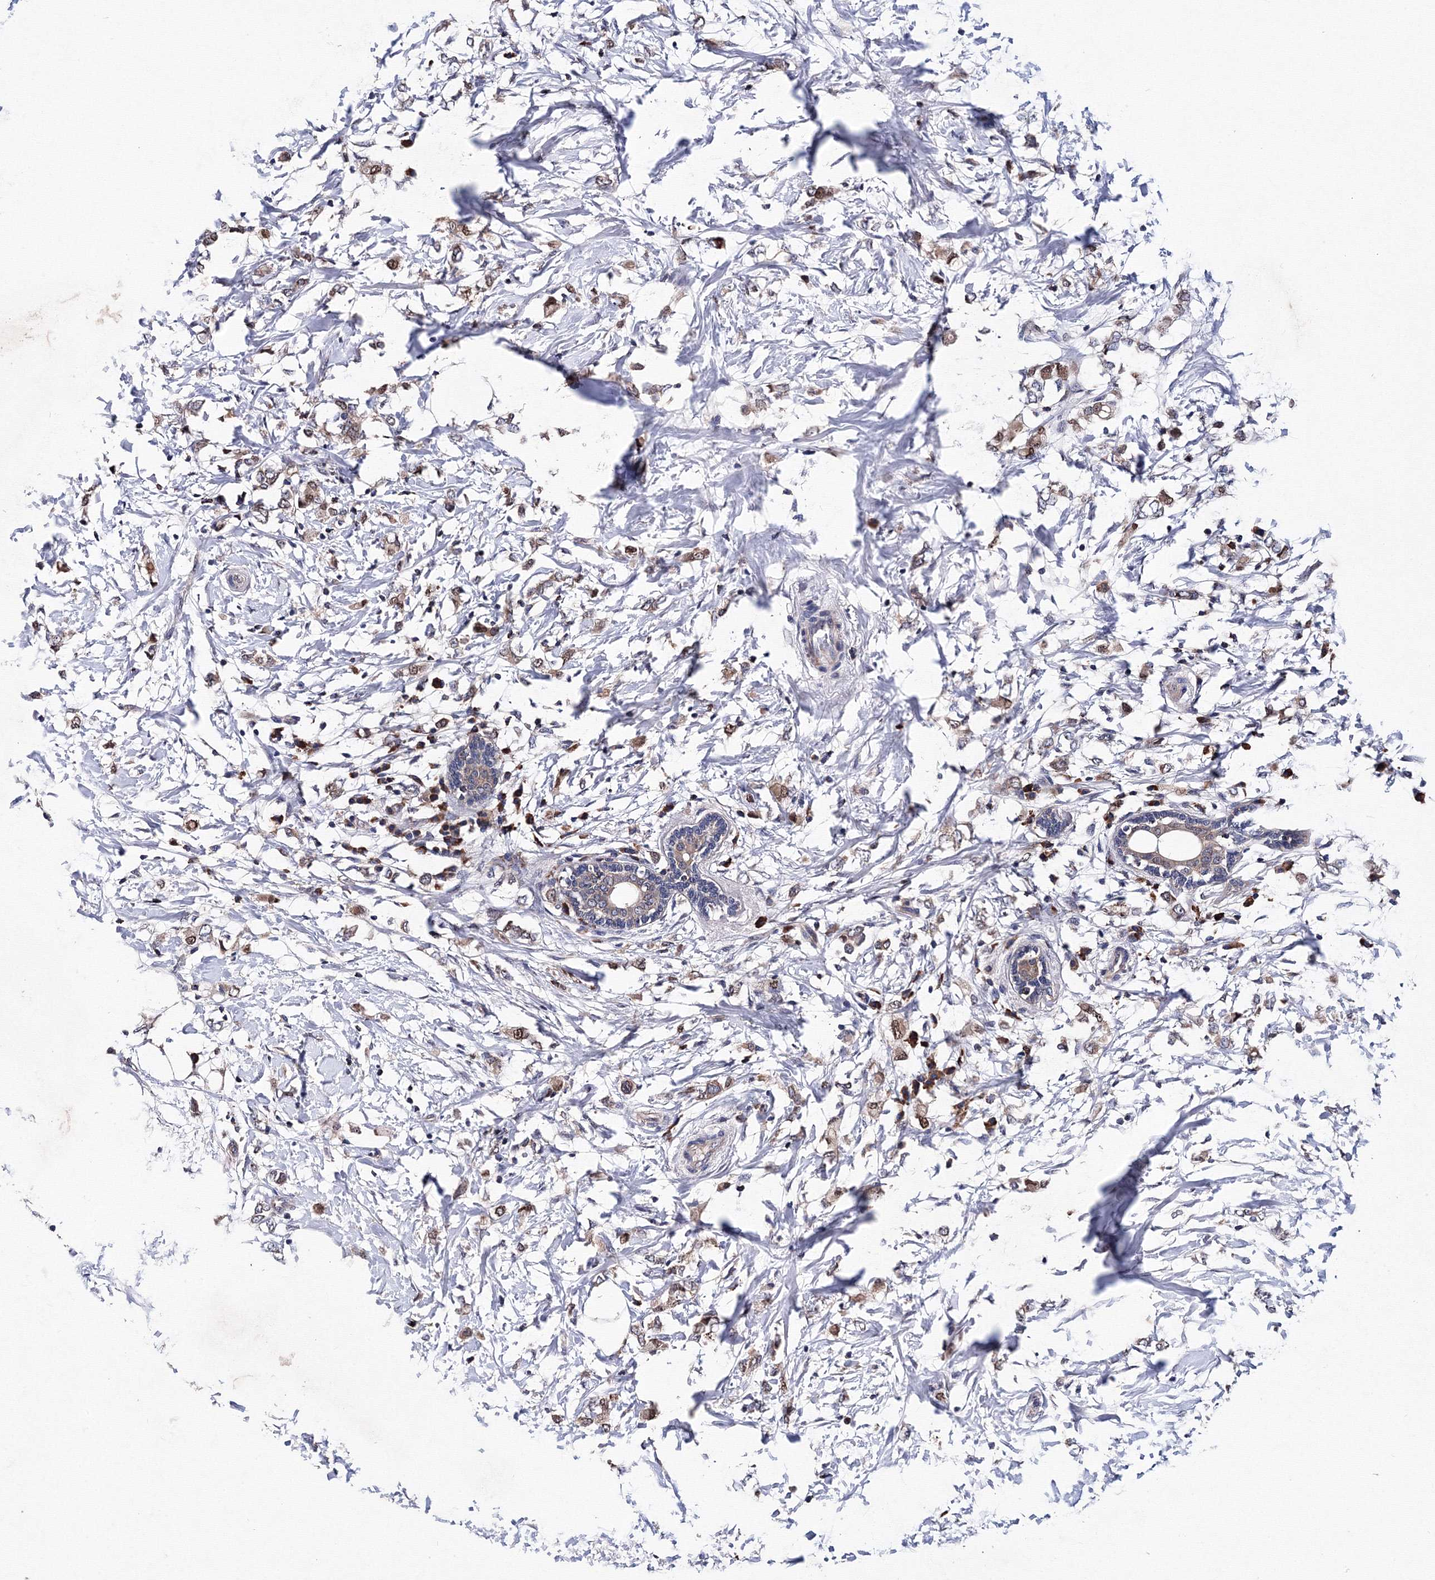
{"staining": {"intensity": "weak", "quantity": "25%-75%", "location": "cytoplasmic/membranous,nuclear"}, "tissue": "breast cancer", "cell_type": "Tumor cells", "image_type": "cancer", "snomed": [{"axis": "morphology", "description": "Normal tissue, NOS"}, {"axis": "morphology", "description": "Lobular carcinoma"}, {"axis": "topography", "description": "Breast"}], "caption": "Lobular carcinoma (breast) was stained to show a protein in brown. There is low levels of weak cytoplasmic/membranous and nuclear positivity in about 25%-75% of tumor cells. (IHC, brightfield microscopy, high magnification).", "gene": "PHYKPL", "patient": {"sex": "female", "age": 47}}